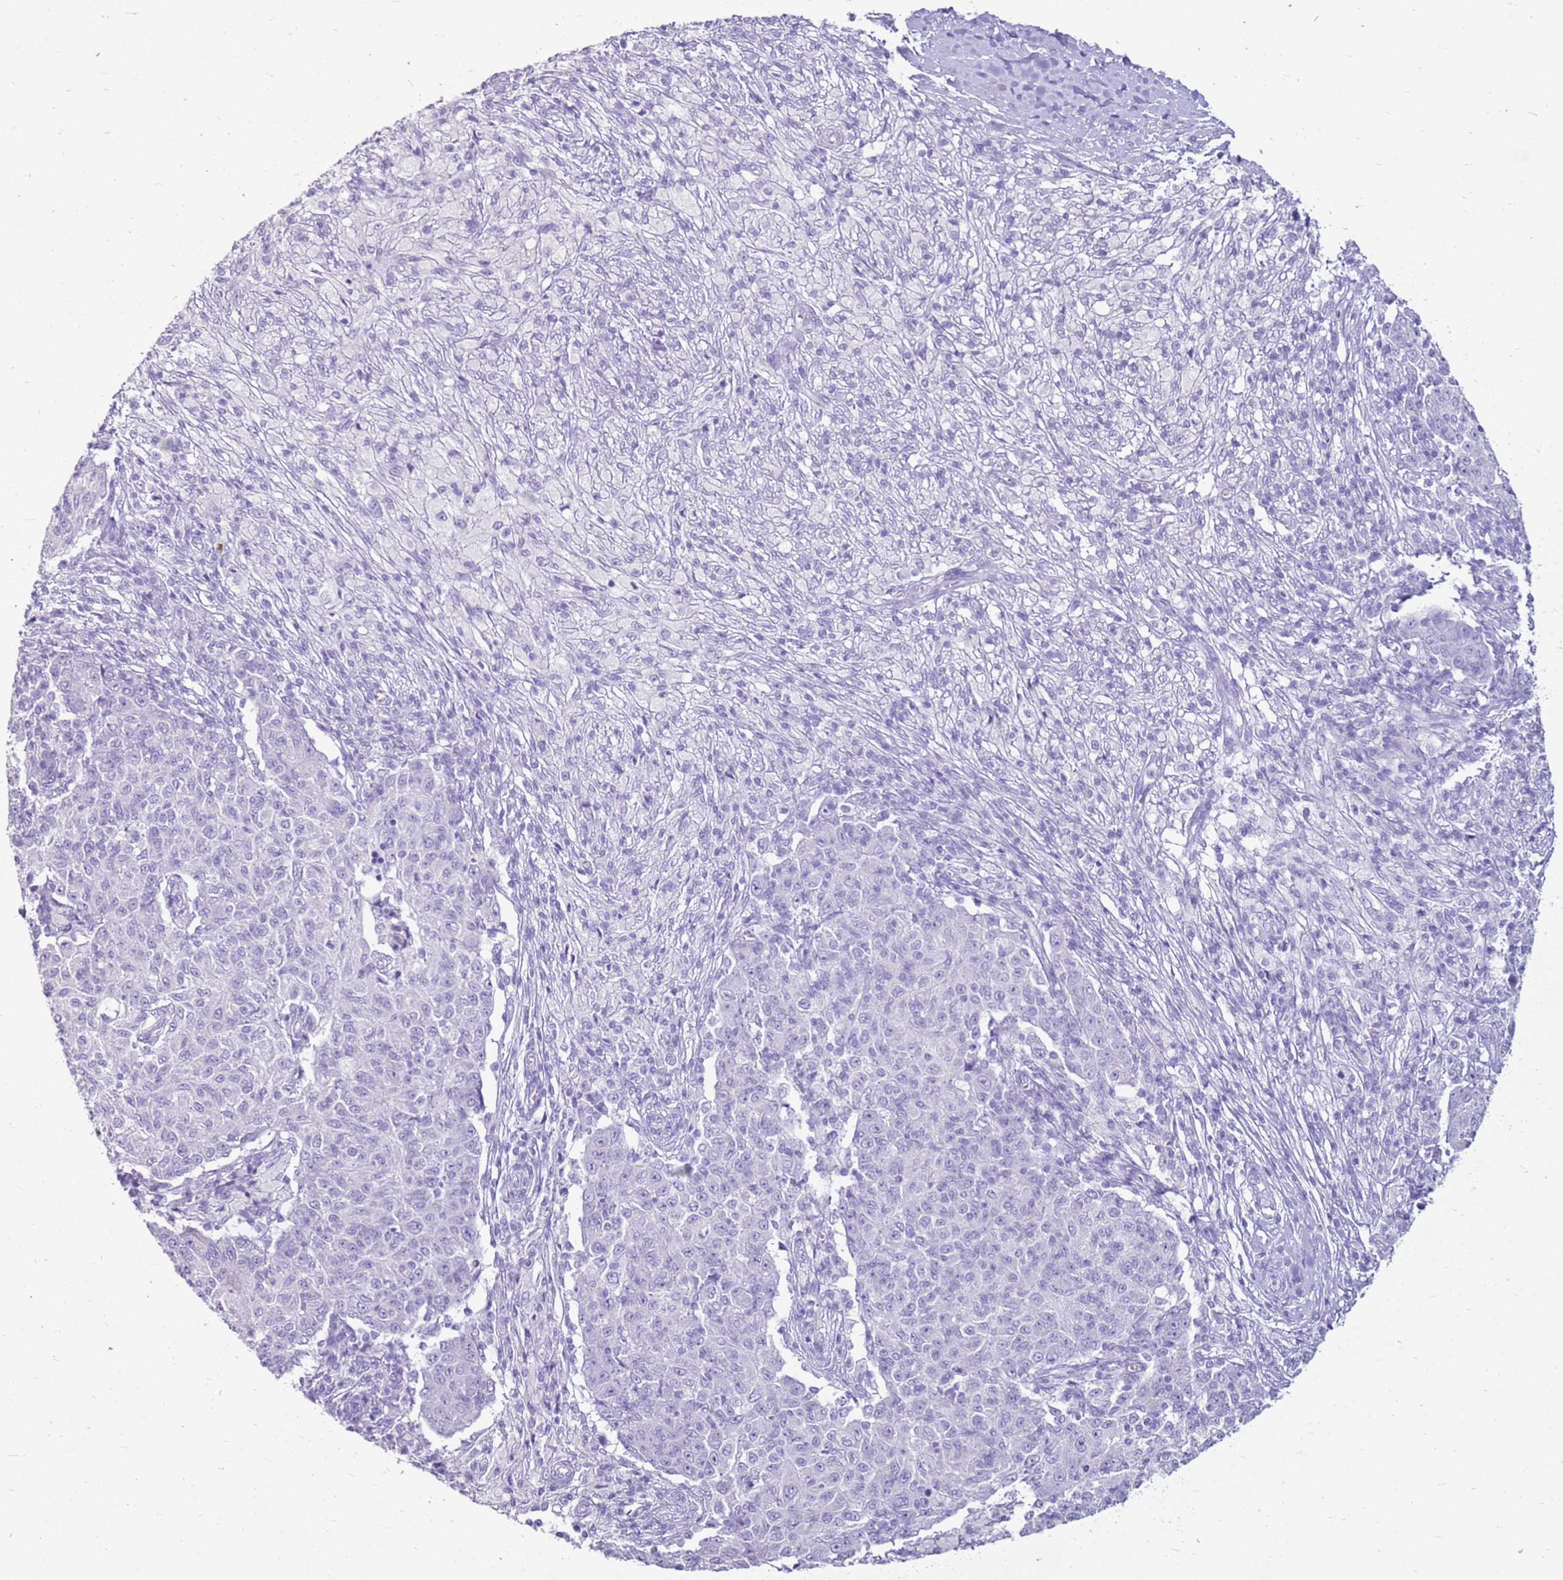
{"staining": {"intensity": "negative", "quantity": "none", "location": "none"}, "tissue": "ovarian cancer", "cell_type": "Tumor cells", "image_type": "cancer", "snomed": [{"axis": "morphology", "description": "Carcinoma, endometroid"}, {"axis": "topography", "description": "Ovary"}], "caption": "Immunohistochemistry (IHC) micrograph of neoplastic tissue: ovarian endometroid carcinoma stained with DAB (3,3'-diaminobenzidine) reveals no significant protein expression in tumor cells.", "gene": "CA8", "patient": {"sex": "female", "age": 42}}